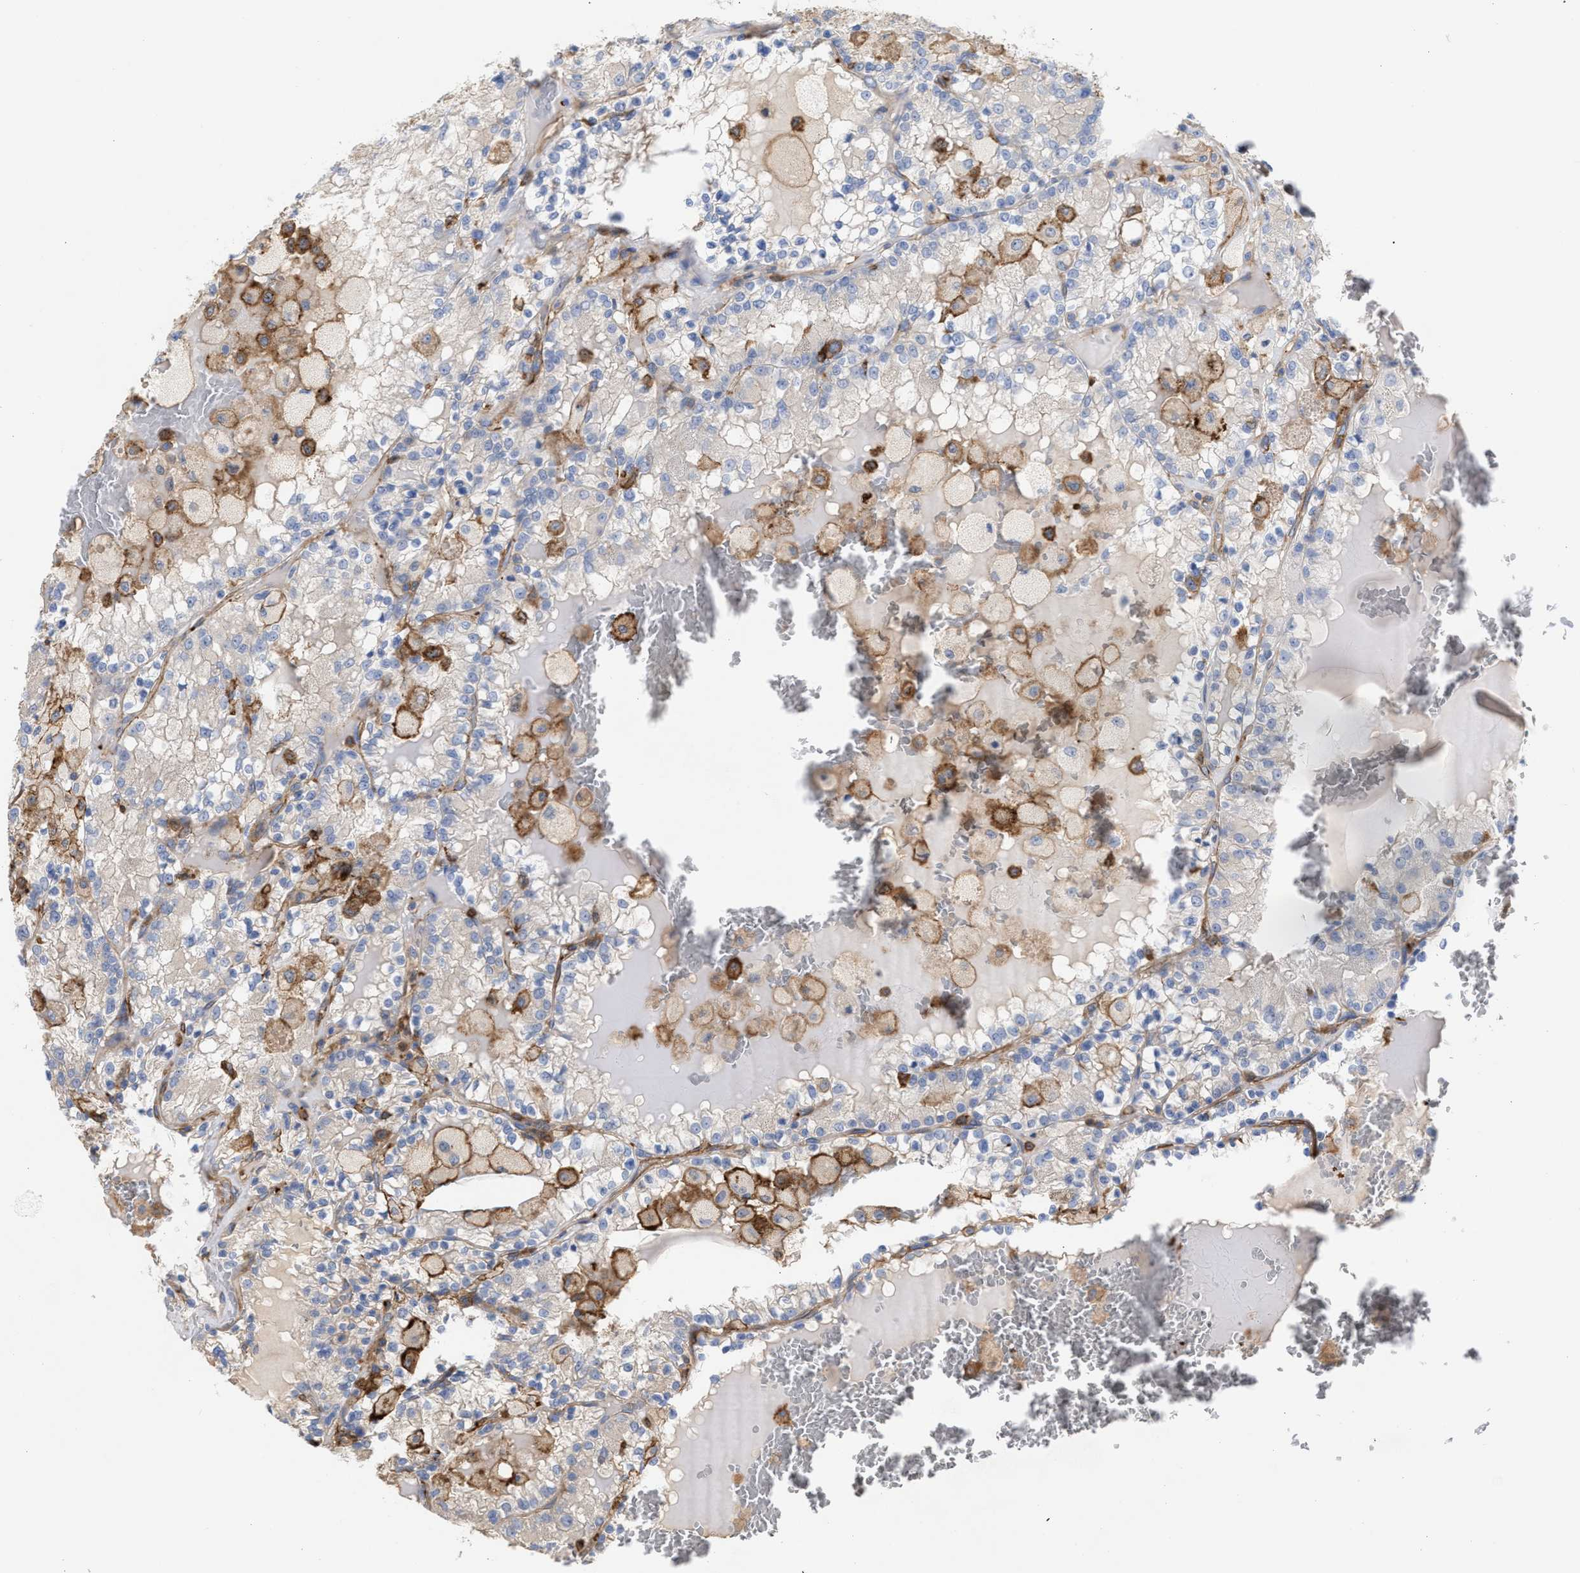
{"staining": {"intensity": "negative", "quantity": "none", "location": "none"}, "tissue": "renal cancer", "cell_type": "Tumor cells", "image_type": "cancer", "snomed": [{"axis": "morphology", "description": "Adenocarcinoma, NOS"}, {"axis": "topography", "description": "Kidney"}], "caption": "A histopathology image of renal adenocarcinoma stained for a protein shows no brown staining in tumor cells.", "gene": "HS3ST5", "patient": {"sex": "female", "age": 56}}